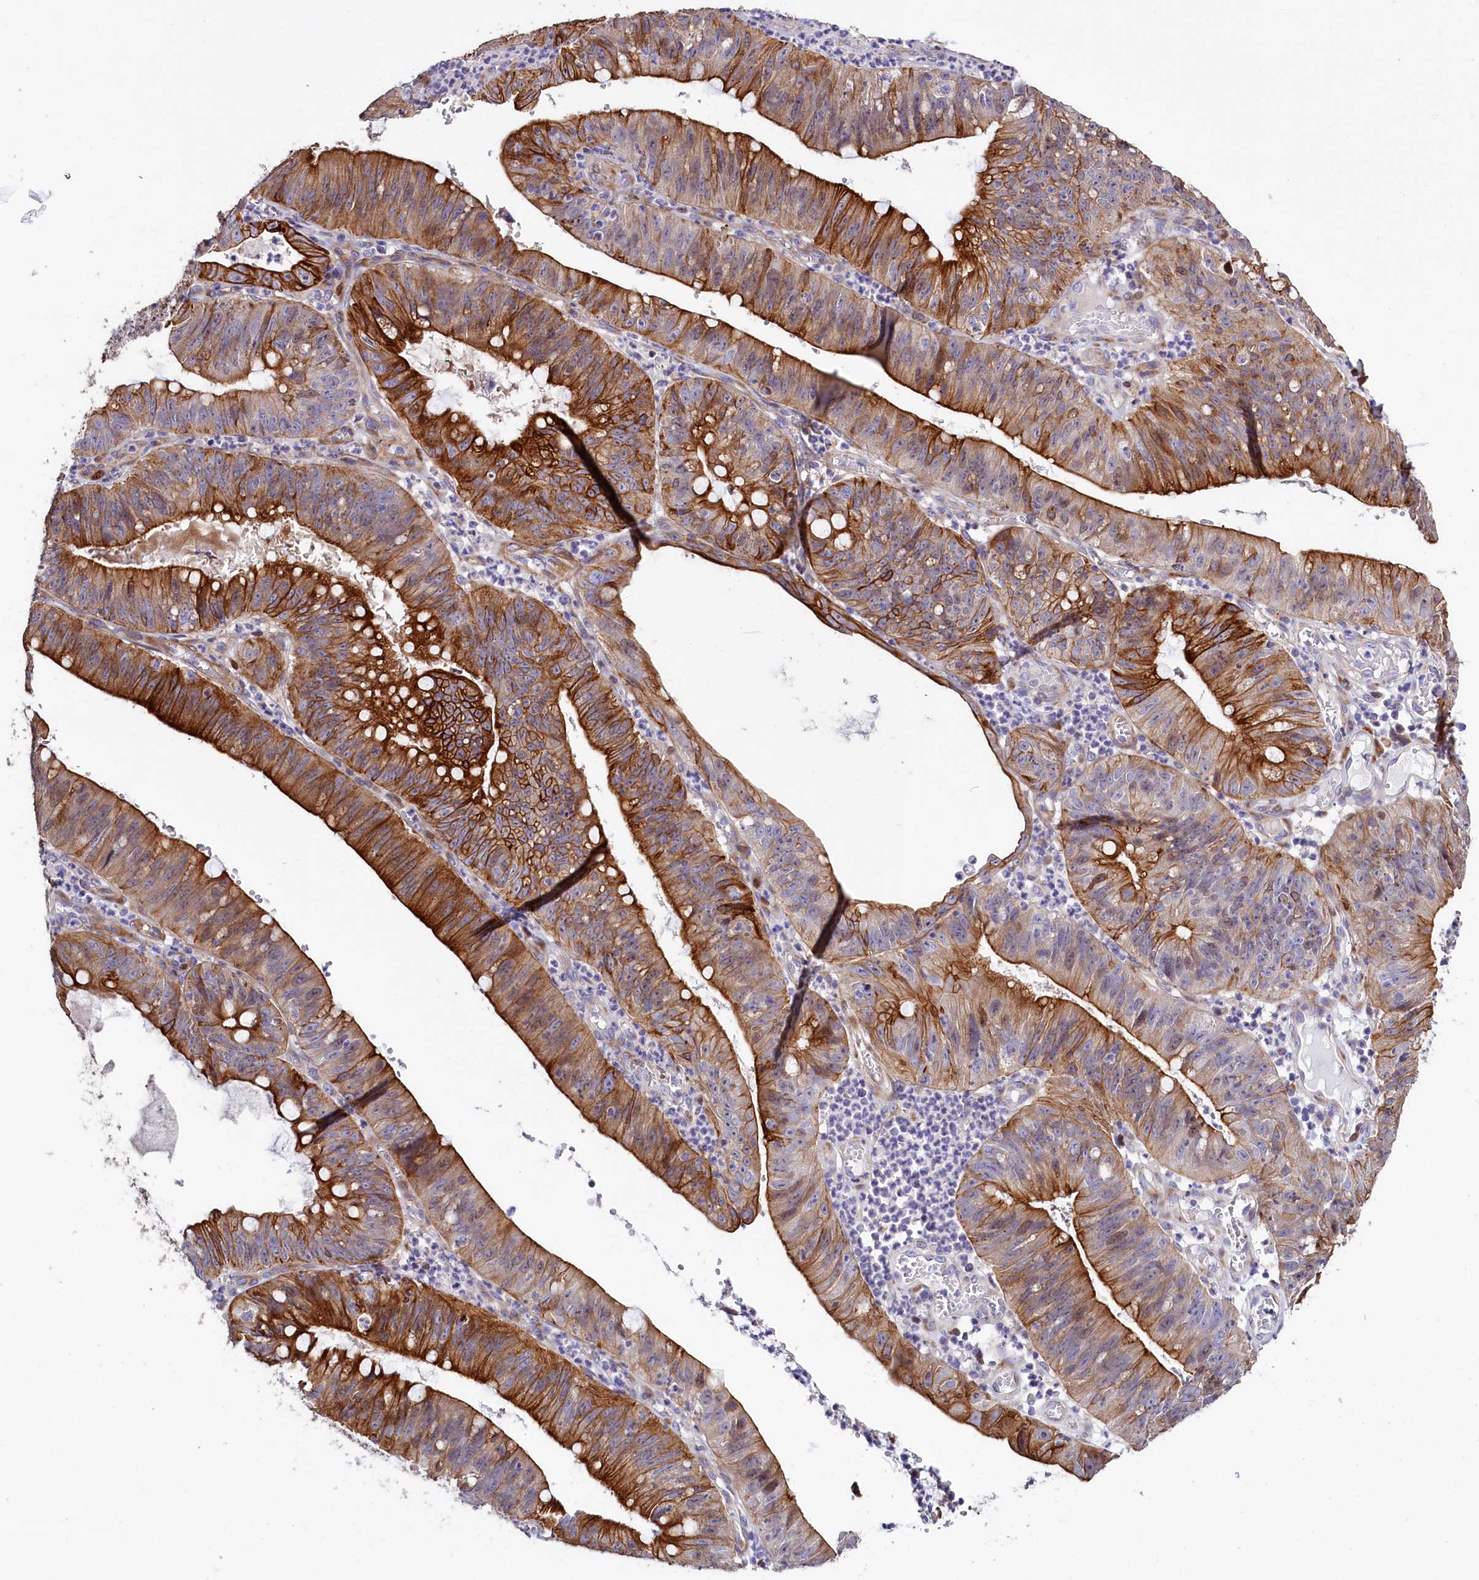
{"staining": {"intensity": "strong", "quantity": ">75%", "location": "cytoplasmic/membranous"}, "tissue": "stomach cancer", "cell_type": "Tumor cells", "image_type": "cancer", "snomed": [{"axis": "morphology", "description": "Adenocarcinoma, NOS"}, {"axis": "topography", "description": "Stomach"}], "caption": "Tumor cells exhibit high levels of strong cytoplasmic/membranous staining in about >75% of cells in human adenocarcinoma (stomach). (Stains: DAB (3,3'-diaminobenzidine) in brown, nuclei in blue, Microscopy: brightfield microscopy at high magnification).", "gene": "WNT8A", "patient": {"sex": "male", "age": 59}}